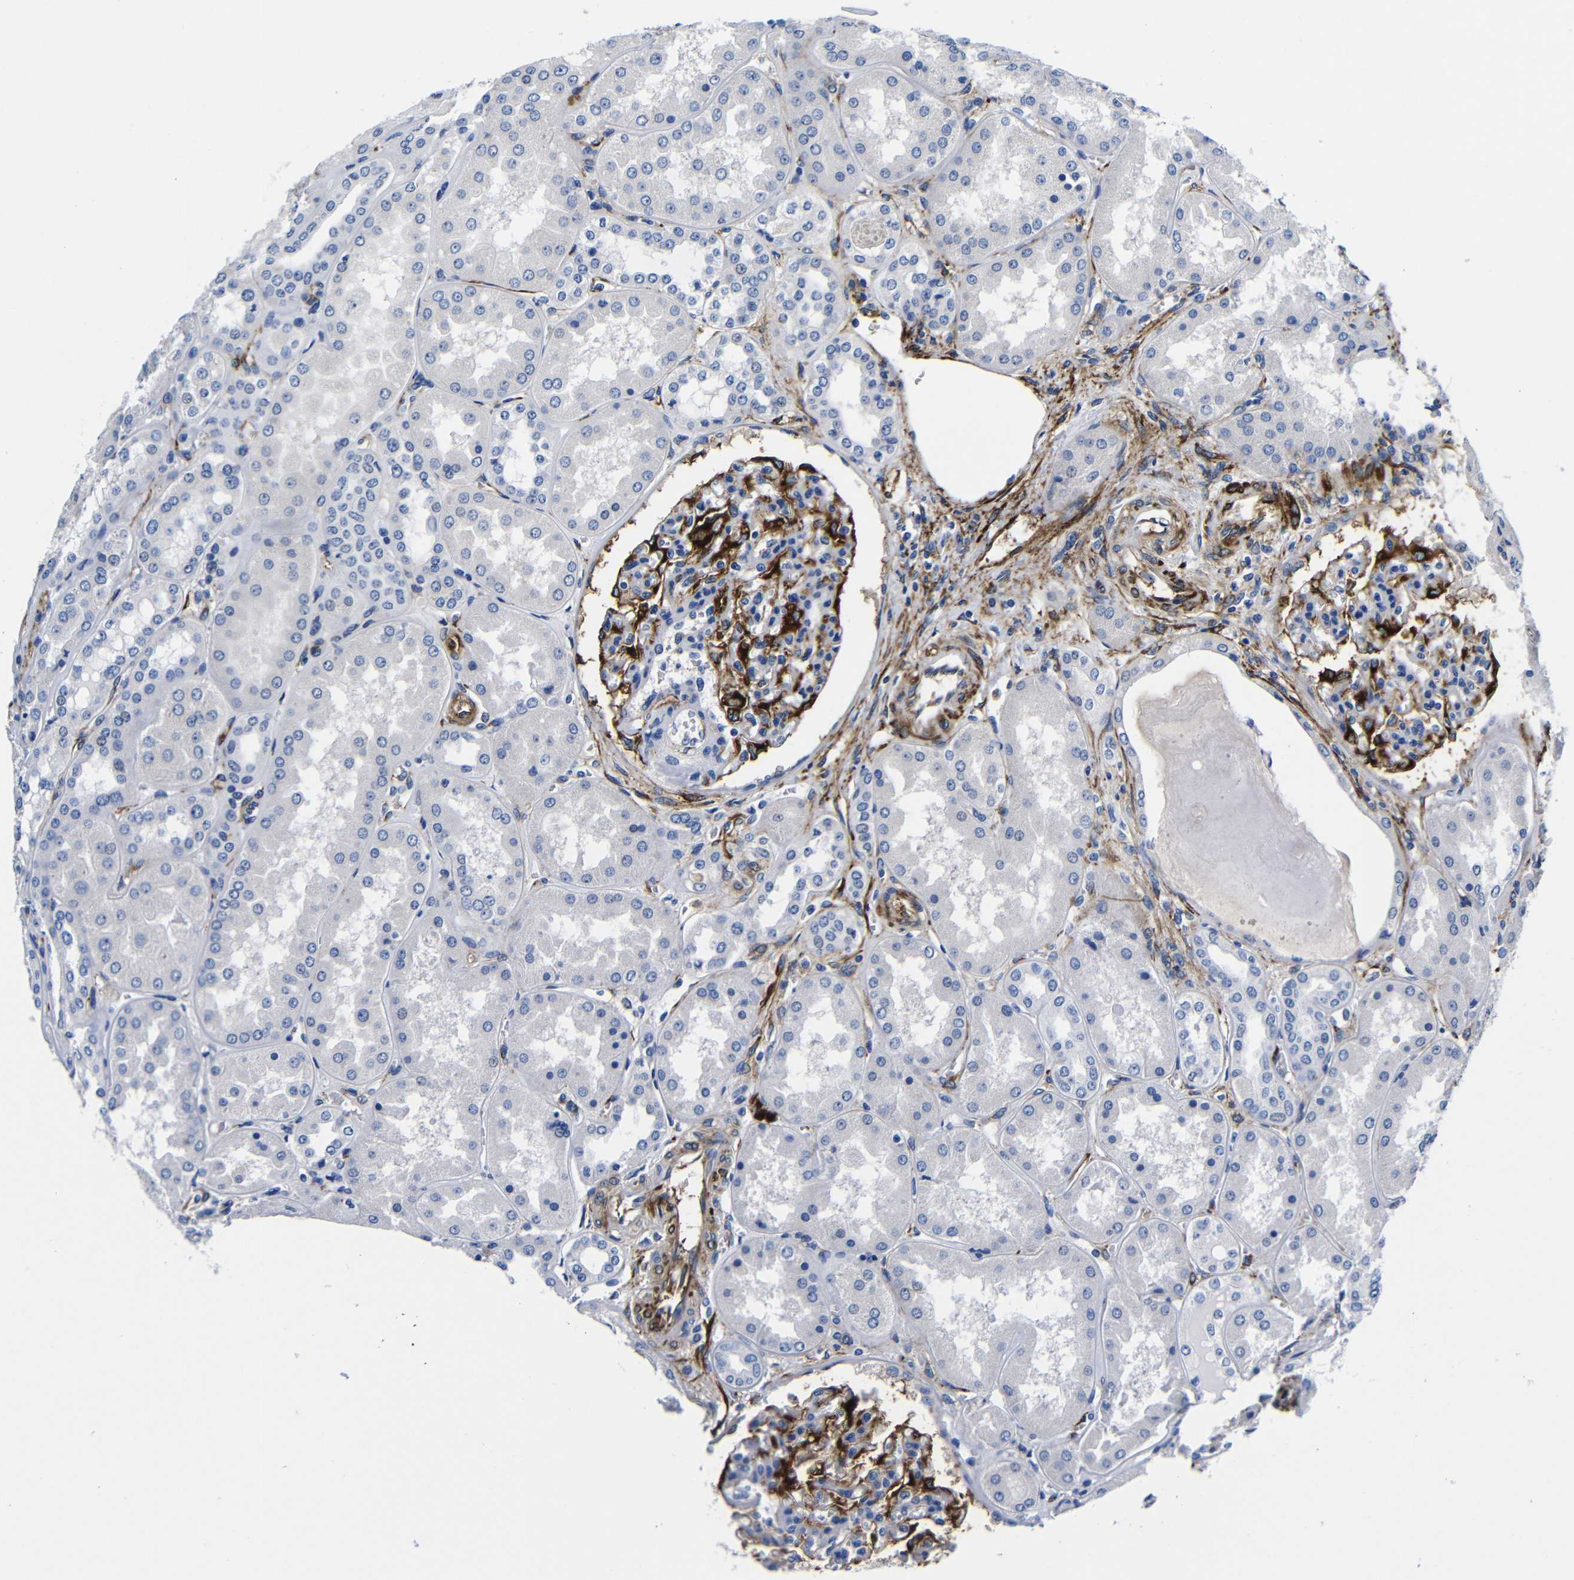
{"staining": {"intensity": "strong", "quantity": "<25%", "location": "cytoplasmic/membranous"}, "tissue": "kidney", "cell_type": "Cells in glomeruli", "image_type": "normal", "snomed": [{"axis": "morphology", "description": "Normal tissue, NOS"}, {"axis": "topography", "description": "Kidney"}], "caption": "Cells in glomeruli exhibit medium levels of strong cytoplasmic/membranous positivity in approximately <25% of cells in normal human kidney. The staining was performed using DAB (3,3'-diaminobenzidine), with brown indicating positive protein expression. Nuclei are stained blue with hematoxylin.", "gene": "LRIG1", "patient": {"sex": "female", "age": 56}}